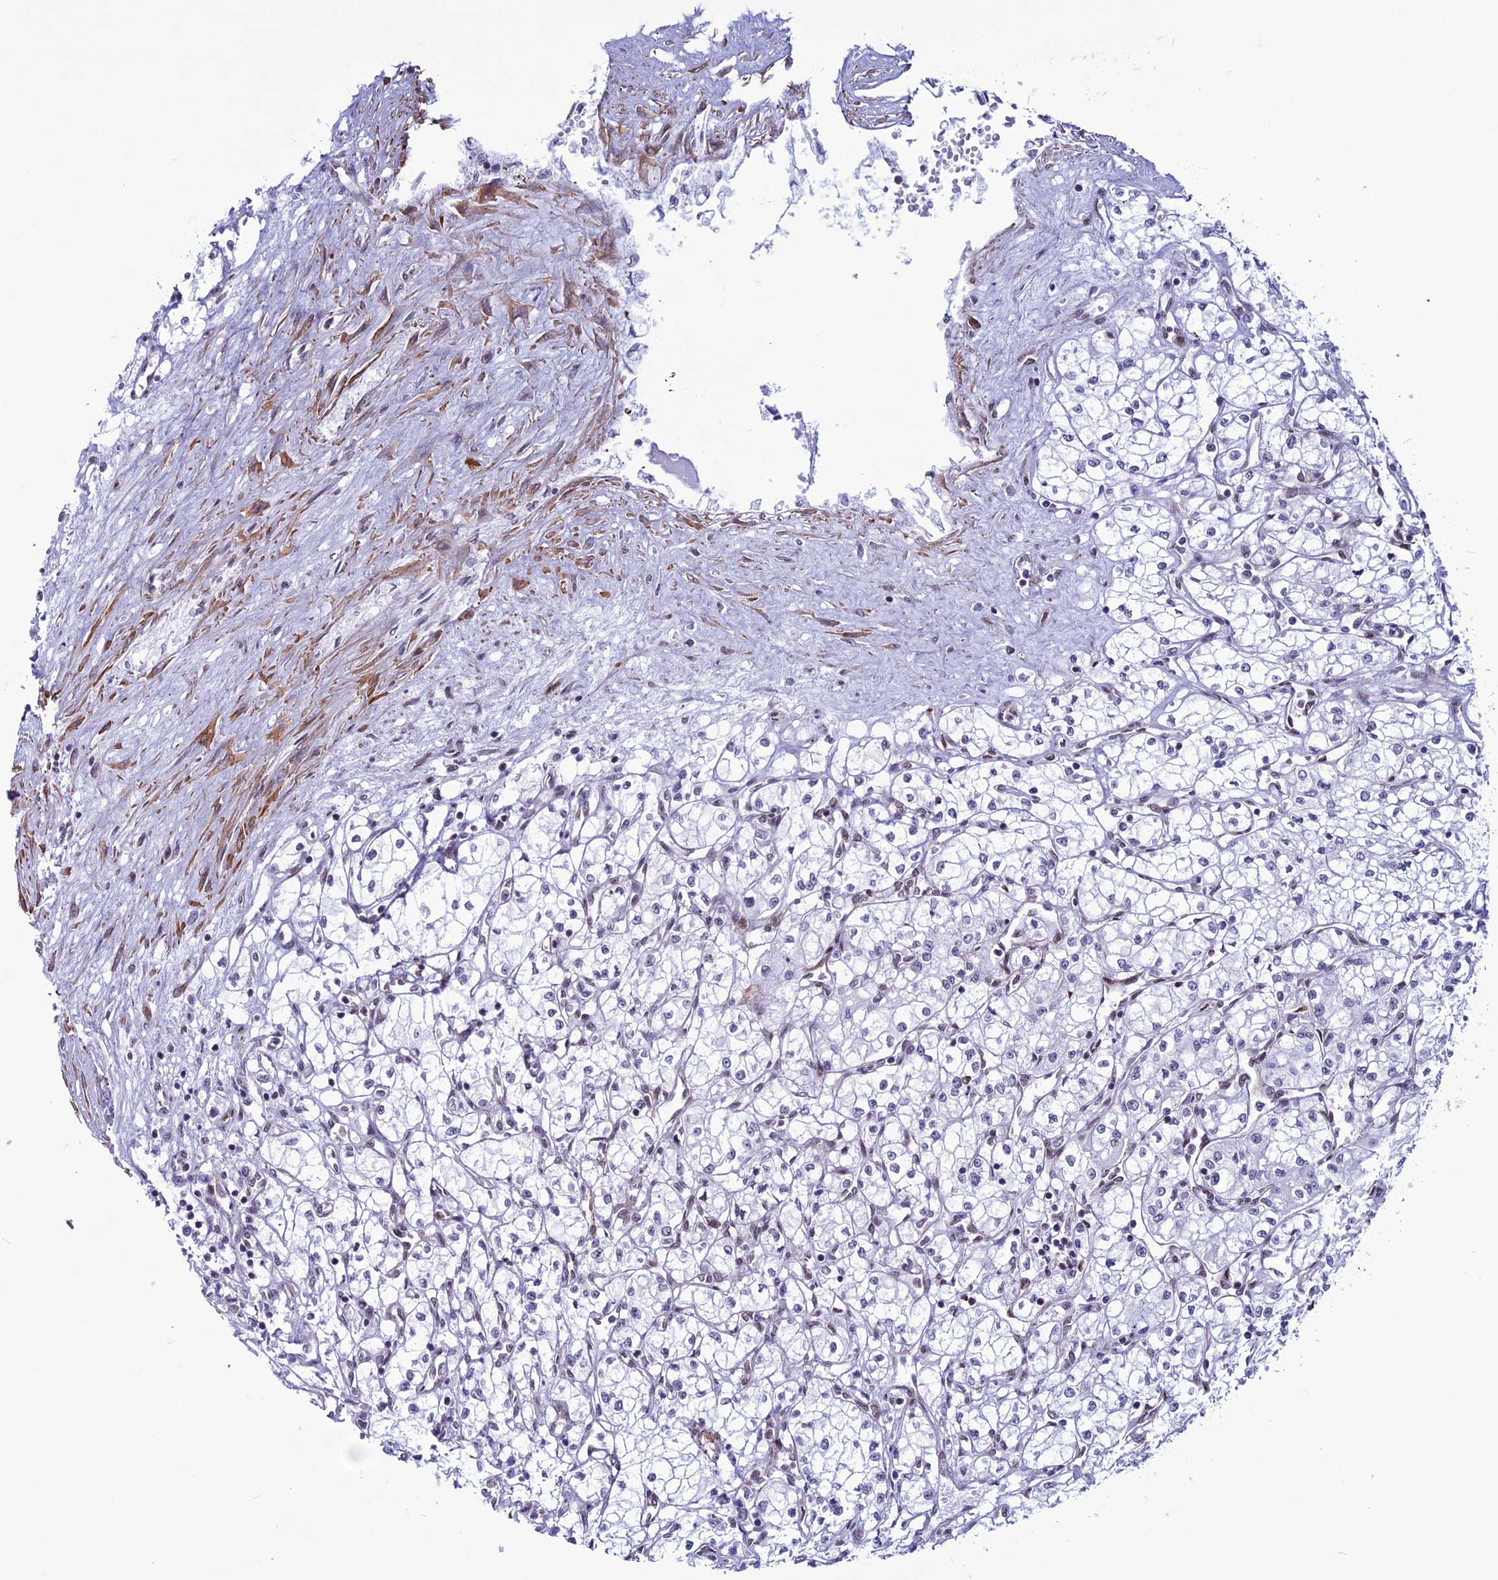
{"staining": {"intensity": "negative", "quantity": "none", "location": "none"}, "tissue": "renal cancer", "cell_type": "Tumor cells", "image_type": "cancer", "snomed": [{"axis": "morphology", "description": "Adenocarcinoma, NOS"}, {"axis": "topography", "description": "Kidney"}], "caption": "Immunohistochemistry histopathology image of renal cancer stained for a protein (brown), which reveals no staining in tumor cells.", "gene": "U2AF1", "patient": {"sex": "male", "age": 59}}